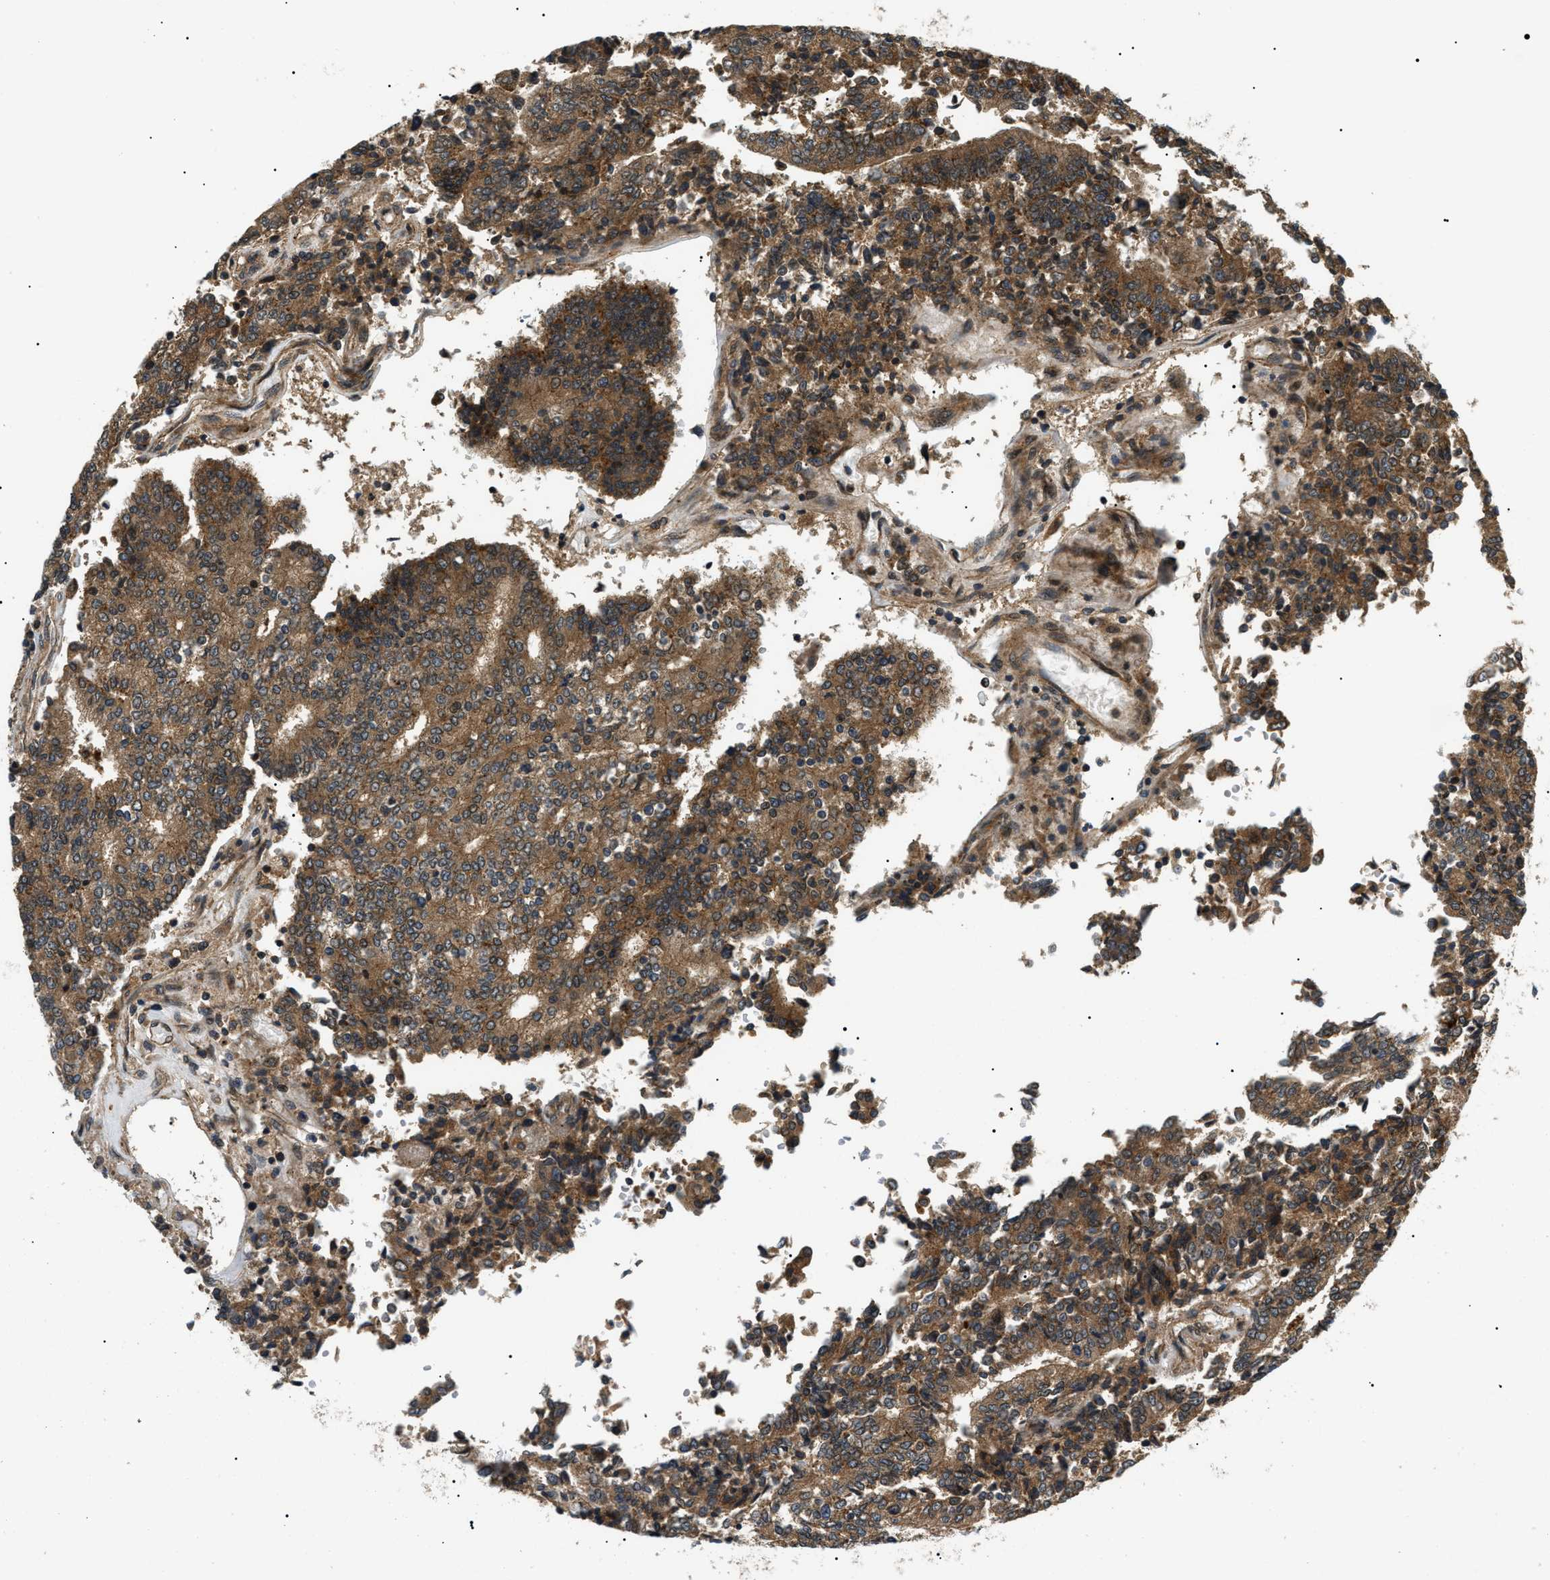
{"staining": {"intensity": "moderate", "quantity": ">75%", "location": "cytoplasmic/membranous"}, "tissue": "prostate cancer", "cell_type": "Tumor cells", "image_type": "cancer", "snomed": [{"axis": "morphology", "description": "Normal tissue, NOS"}, {"axis": "morphology", "description": "Adenocarcinoma, High grade"}, {"axis": "topography", "description": "Prostate"}, {"axis": "topography", "description": "Seminal veicle"}], "caption": "A medium amount of moderate cytoplasmic/membranous positivity is seen in approximately >75% of tumor cells in prostate cancer tissue.", "gene": "ATP6AP1", "patient": {"sex": "male", "age": 55}}